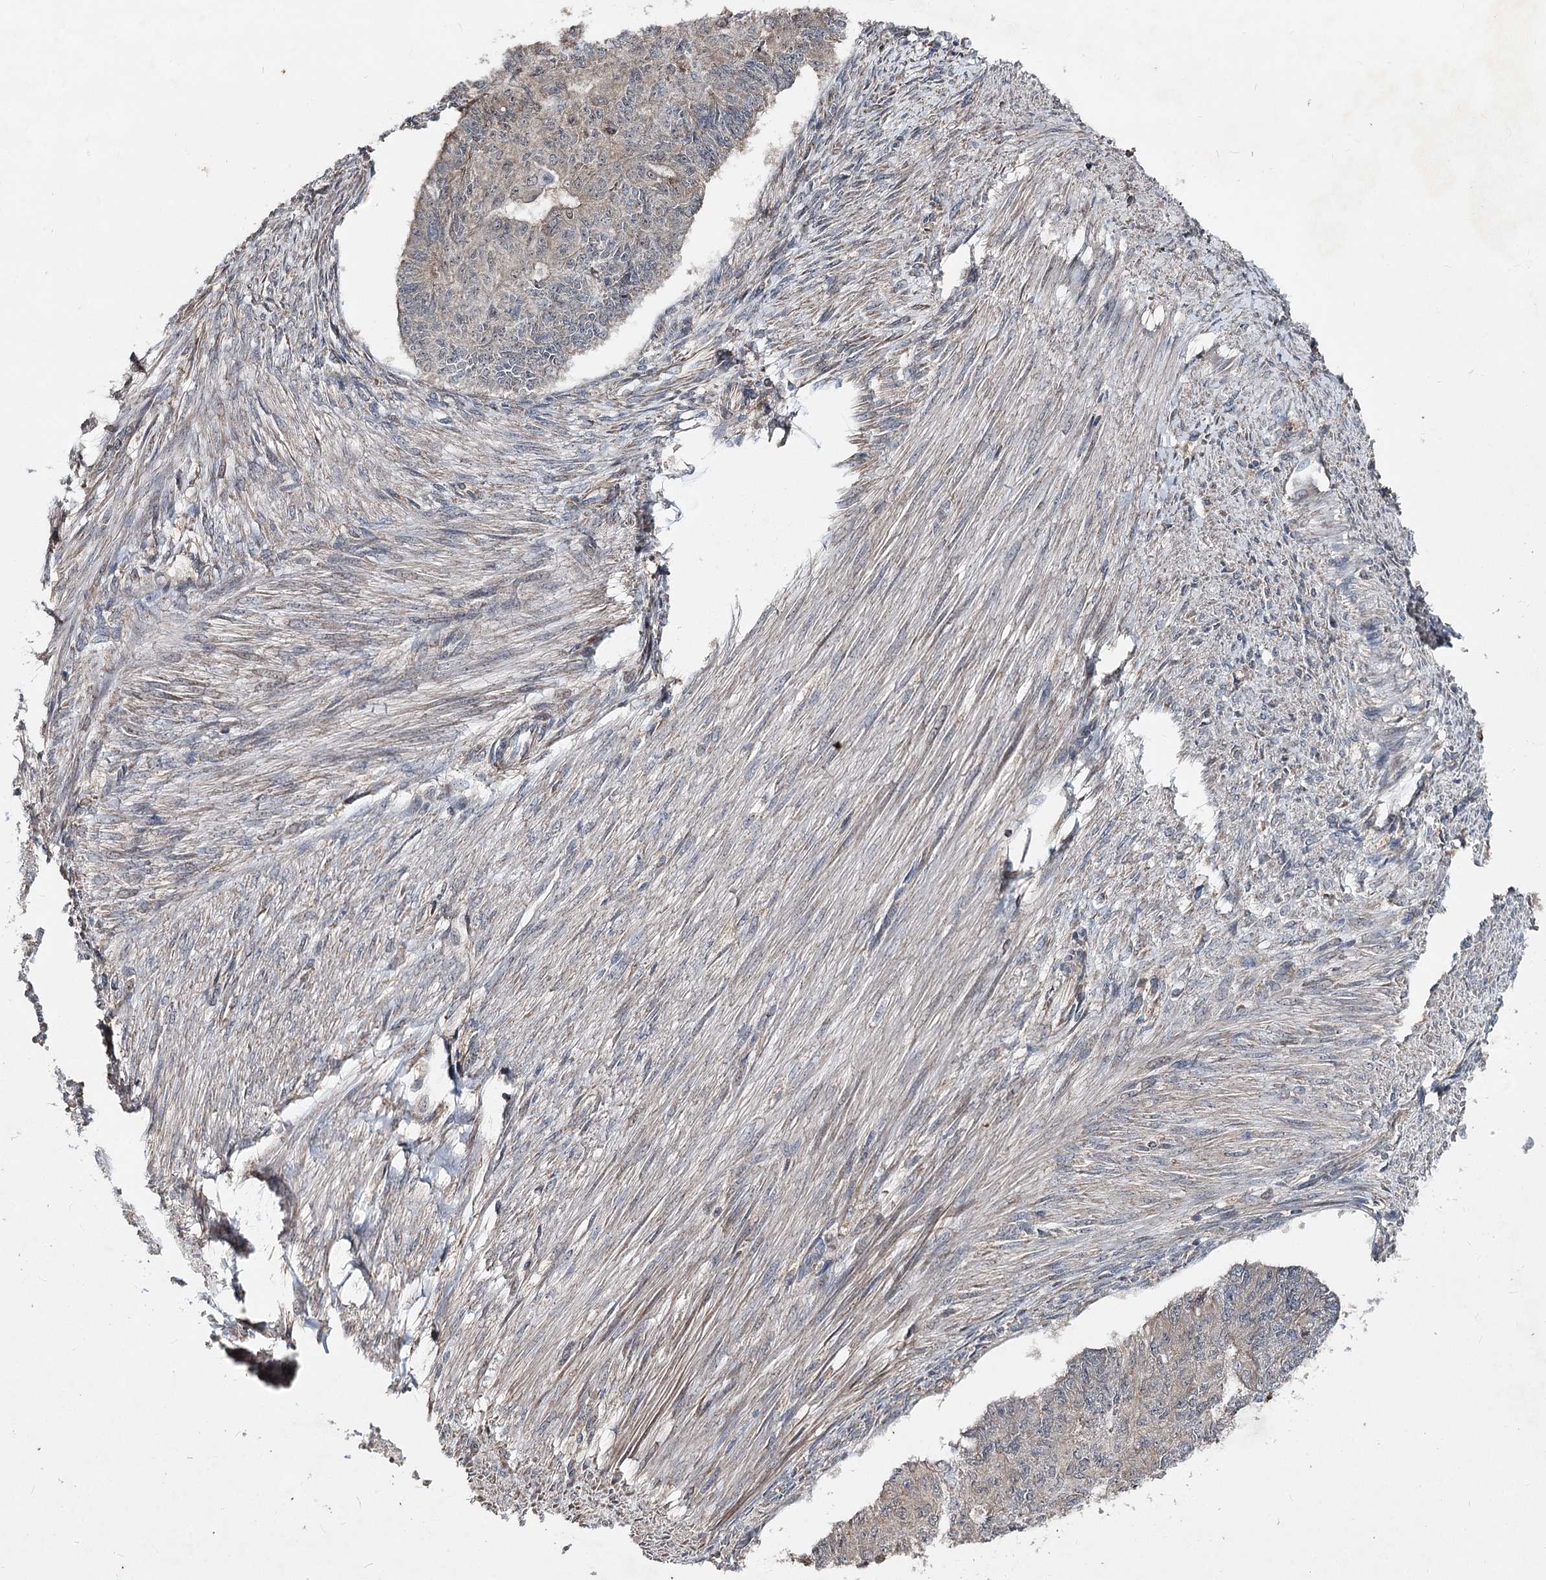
{"staining": {"intensity": "weak", "quantity": "<25%", "location": "cytoplasmic/membranous"}, "tissue": "endometrial cancer", "cell_type": "Tumor cells", "image_type": "cancer", "snomed": [{"axis": "morphology", "description": "Adenocarcinoma, NOS"}, {"axis": "topography", "description": "Endometrium"}], "caption": "Immunohistochemistry (IHC) of human endometrial adenocarcinoma shows no staining in tumor cells.", "gene": "MINDY3", "patient": {"sex": "female", "age": 32}}